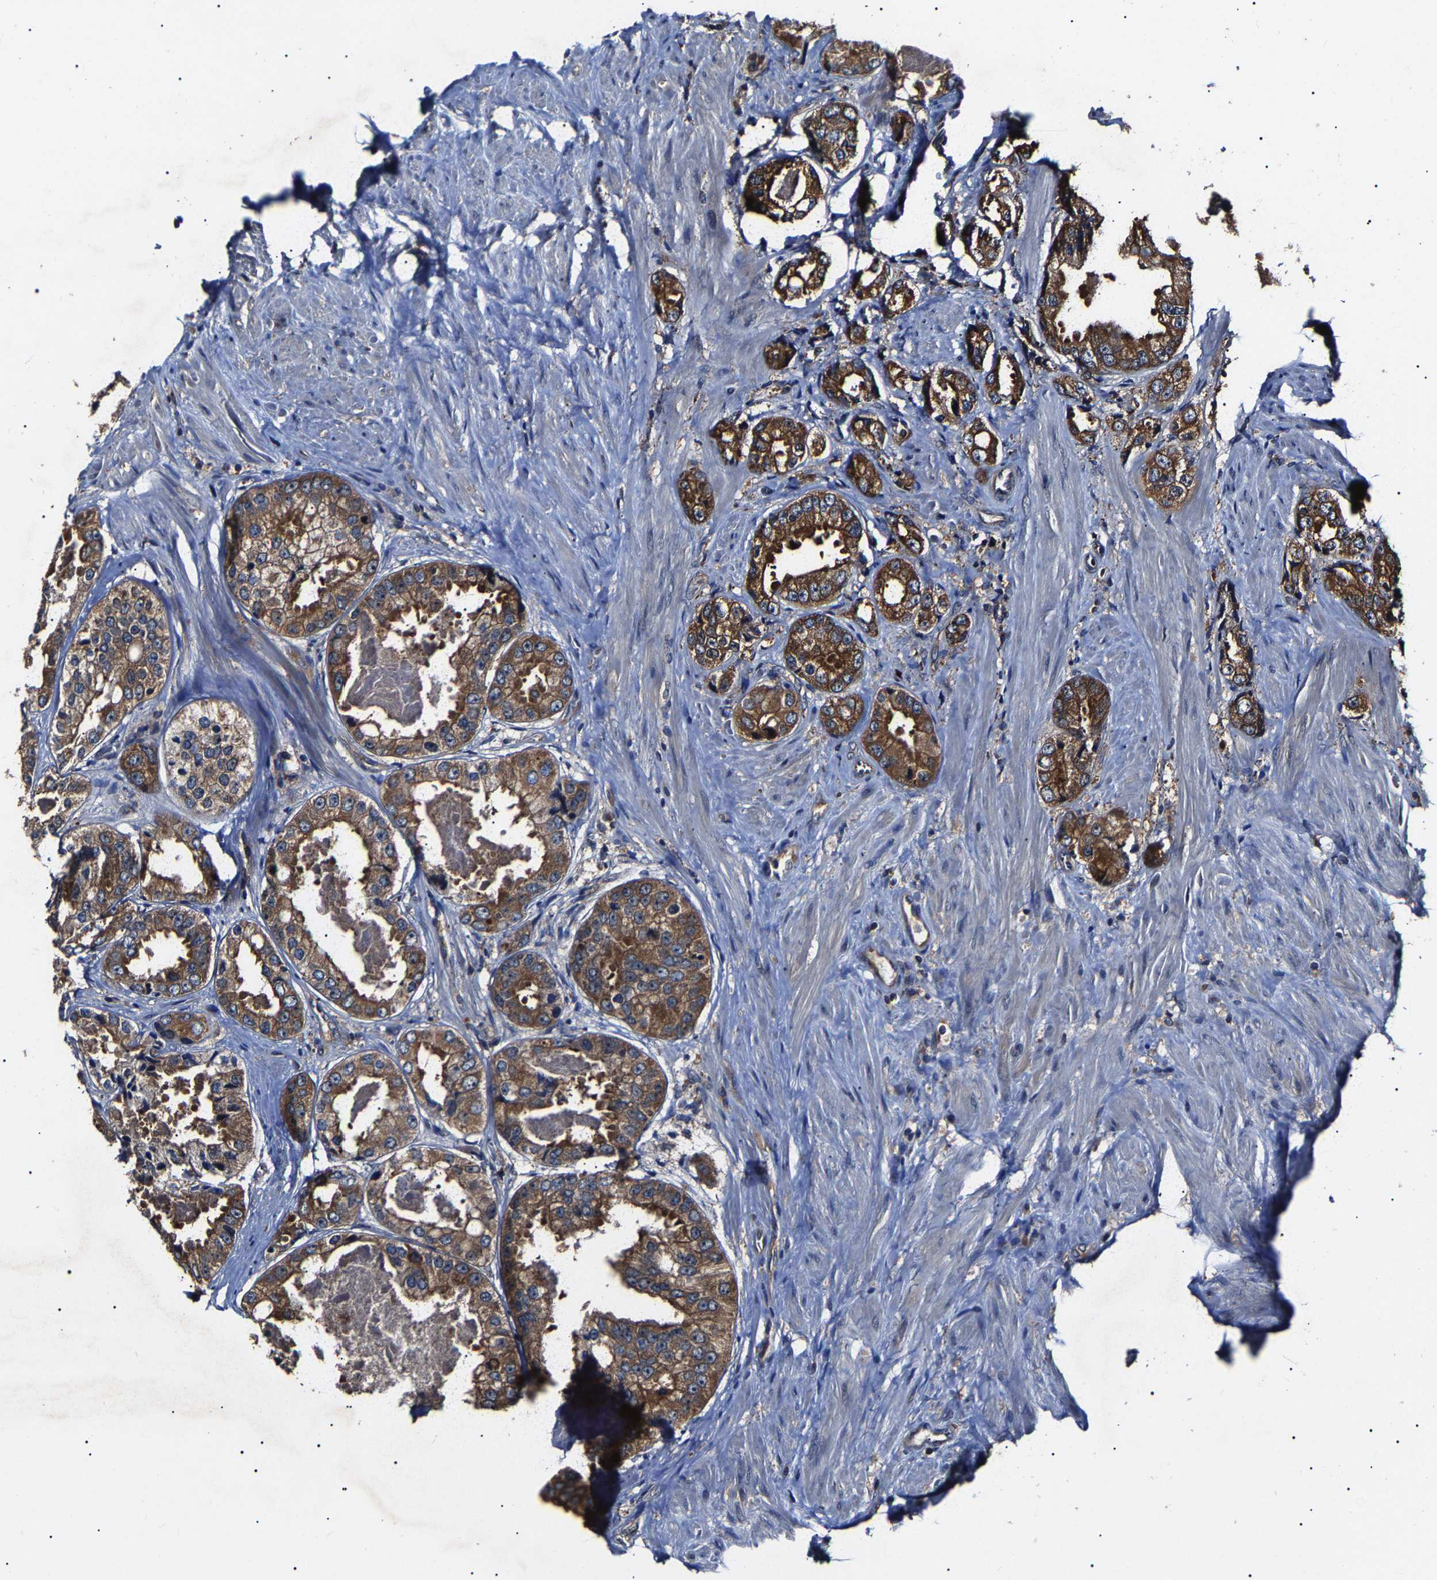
{"staining": {"intensity": "moderate", "quantity": ">75%", "location": "cytoplasmic/membranous"}, "tissue": "prostate cancer", "cell_type": "Tumor cells", "image_type": "cancer", "snomed": [{"axis": "morphology", "description": "Adenocarcinoma, High grade"}, {"axis": "topography", "description": "Prostate"}], "caption": "Prostate adenocarcinoma (high-grade) stained for a protein reveals moderate cytoplasmic/membranous positivity in tumor cells. (DAB (3,3'-diaminobenzidine) IHC, brown staining for protein, blue staining for nuclei).", "gene": "CCT8", "patient": {"sex": "male", "age": 61}}